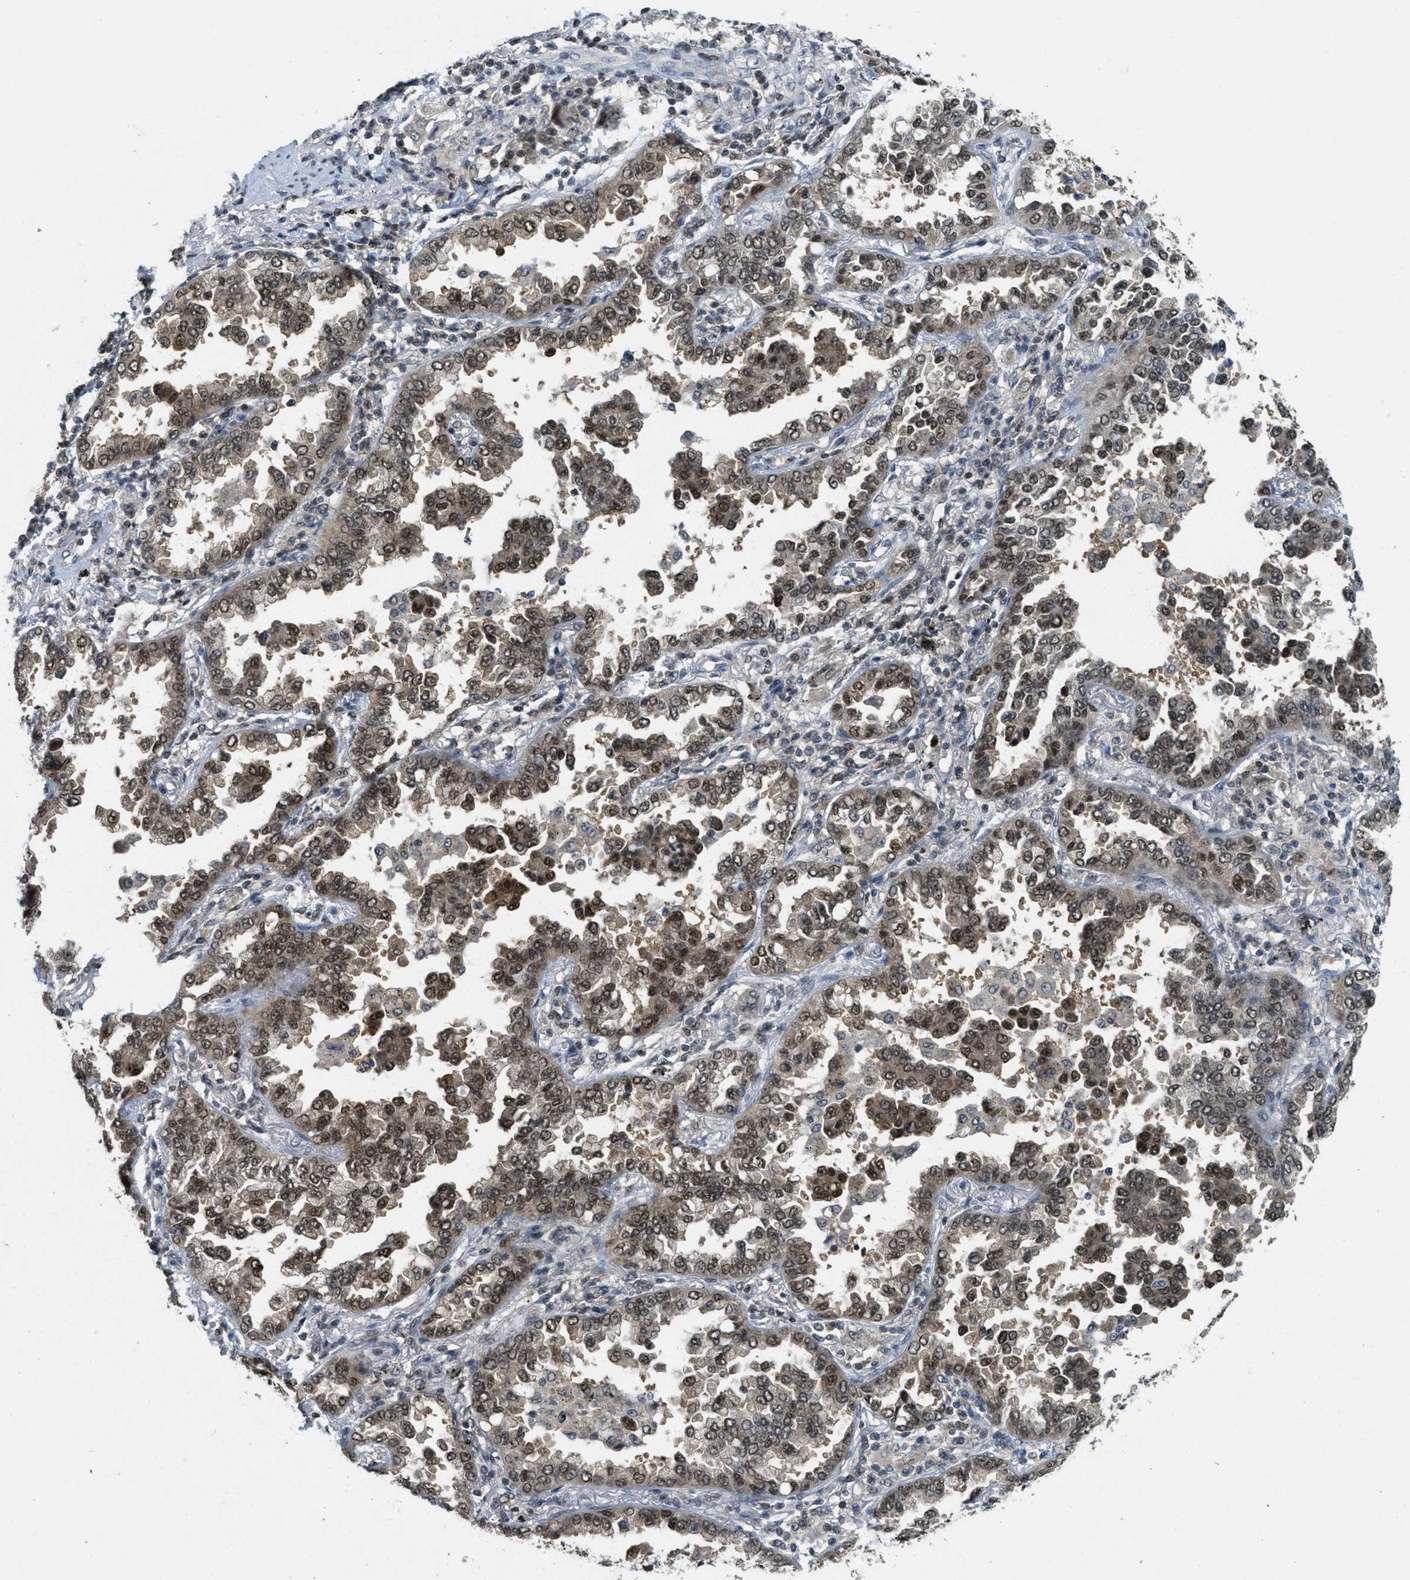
{"staining": {"intensity": "strong", "quantity": ">75%", "location": "cytoplasmic/membranous,nuclear"}, "tissue": "lung cancer", "cell_type": "Tumor cells", "image_type": "cancer", "snomed": [{"axis": "morphology", "description": "Normal tissue, NOS"}, {"axis": "morphology", "description": "Adenocarcinoma, NOS"}, {"axis": "topography", "description": "Lung"}], "caption": "Lung cancer (adenocarcinoma) stained for a protein (brown) demonstrates strong cytoplasmic/membranous and nuclear positive staining in about >75% of tumor cells.", "gene": "DNAJB1", "patient": {"sex": "male", "age": 59}}